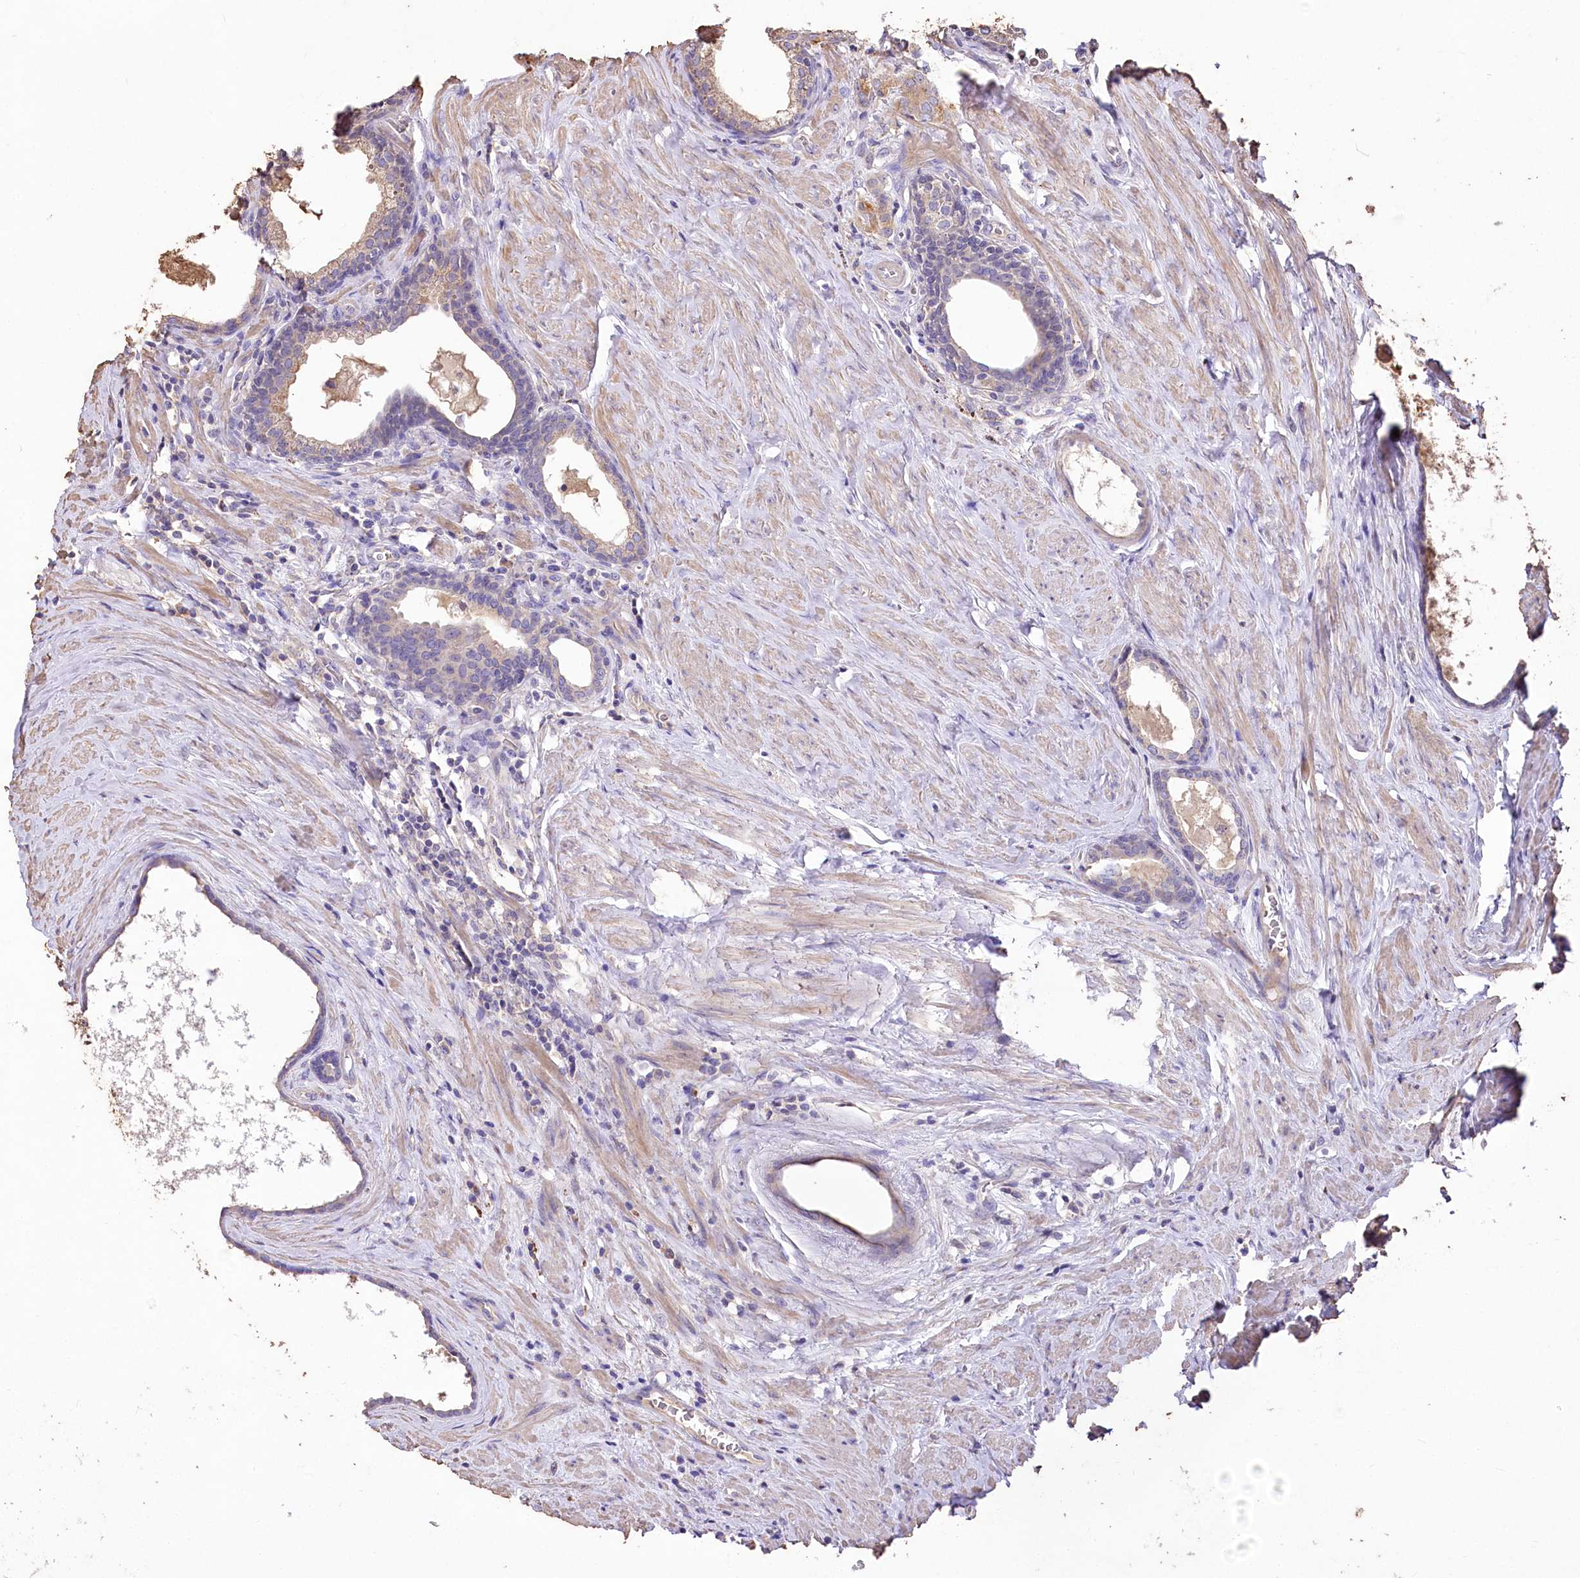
{"staining": {"intensity": "moderate", "quantity": "<25%", "location": "cytoplasmic/membranous"}, "tissue": "prostate cancer", "cell_type": "Tumor cells", "image_type": "cancer", "snomed": [{"axis": "morphology", "description": "Adenocarcinoma, Low grade"}, {"axis": "topography", "description": "Prostate"}], "caption": "IHC (DAB (3,3'-diaminobenzidine)) staining of human prostate cancer demonstrates moderate cytoplasmic/membranous protein positivity in approximately <25% of tumor cells. The protein of interest is shown in brown color, while the nuclei are stained blue.", "gene": "PCYOX1L", "patient": {"sex": "male", "age": 71}}